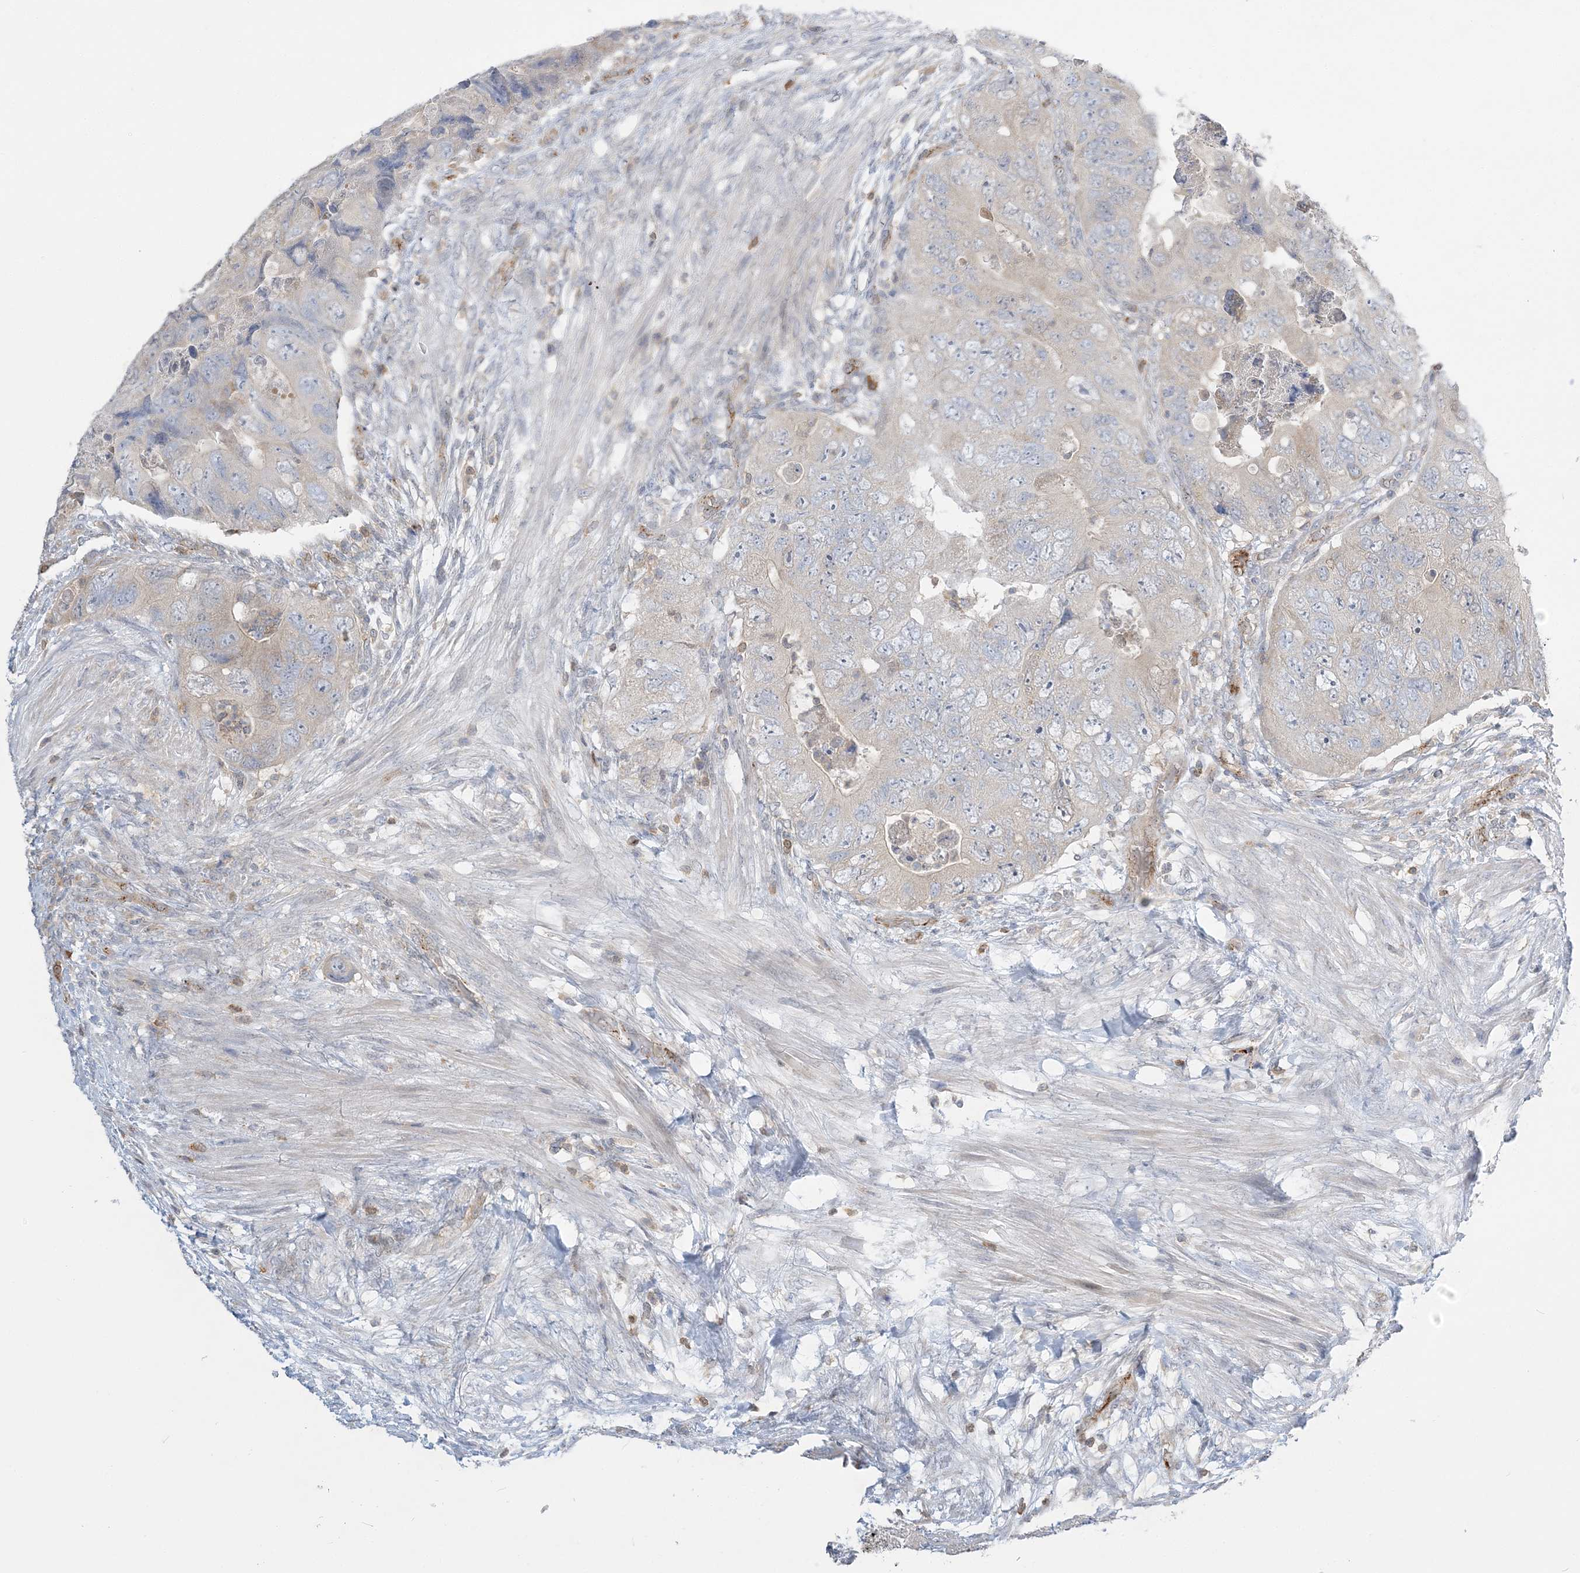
{"staining": {"intensity": "moderate", "quantity": "<25%", "location": "cytoplasmic/membranous"}, "tissue": "colorectal cancer", "cell_type": "Tumor cells", "image_type": "cancer", "snomed": [{"axis": "morphology", "description": "Adenocarcinoma, NOS"}, {"axis": "topography", "description": "Rectum"}], "caption": "DAB (3,3'-diaminobenzidine) immunohistochemical staining of colorectal cancer displays moderate cytoplasmic/membranous protein positivity in approximately <25% of tumor cells.", "gene": "INPP1", "patient": {"sex": "male", "age": 63}}